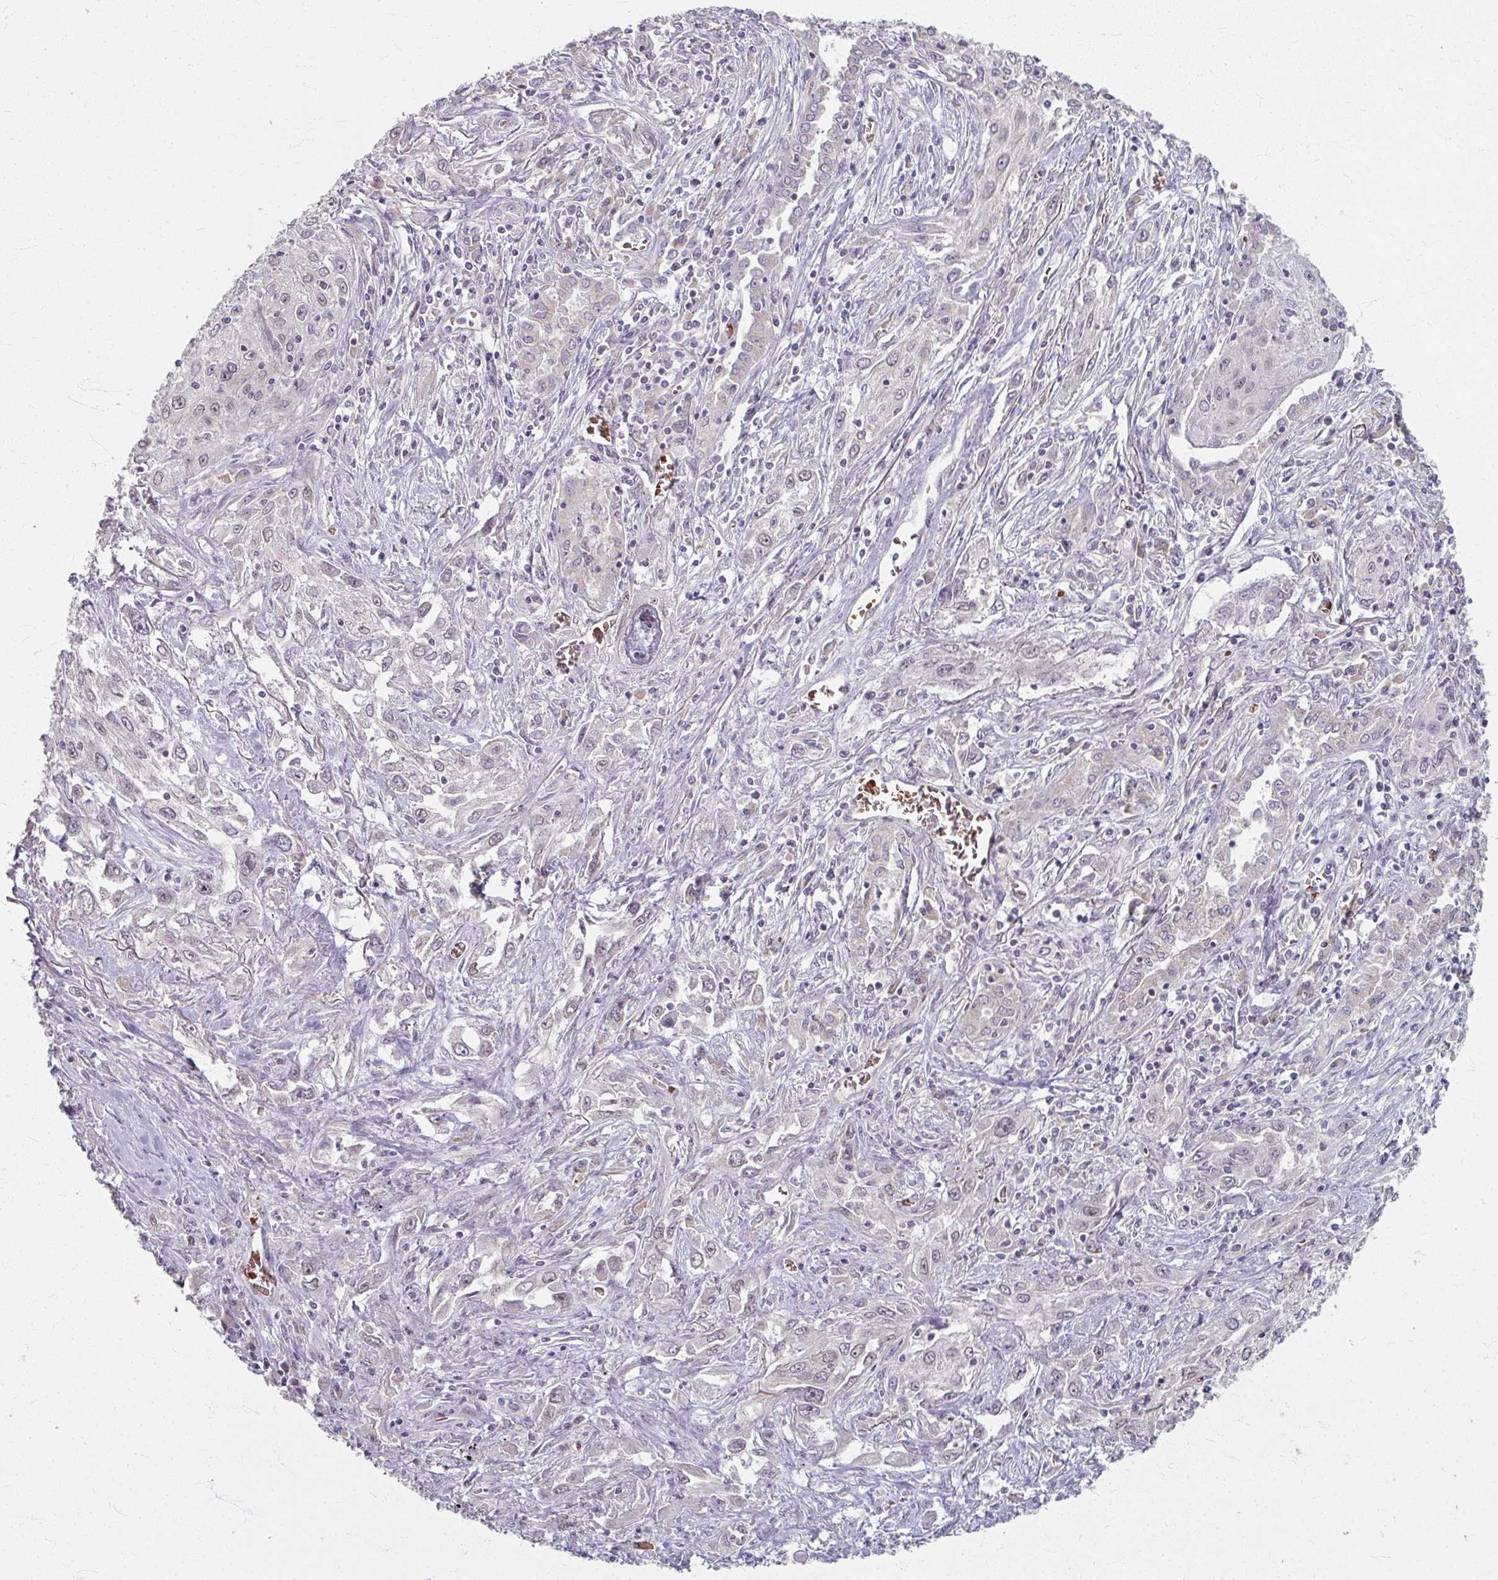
{"staining": {"intensity": "negative", "quantity": "none", "location": "none"}, "tissue": "lung cancer", "cell_type": "Tumor cells", "image_type": "cancer", "snomed": [{"axis": "morphology", "description": "Squamous cell carcinoma, NOS"}, {"axis": "topography", "description": "Lung"}], "caption": "An immunohistochemistry micrograph of lung cancer (squamous cell carcinoma) is shown. There is no staining in tumor cells of lung cancer (squamous cell carcinoma). The staining is performed using DAB (3,3'-diaminobenzidine) brown chromogen with nuclei counter-stained in using hematoxylin.", "gene": "KMT5C", "patient": {"sex": "female", "age": 69}}